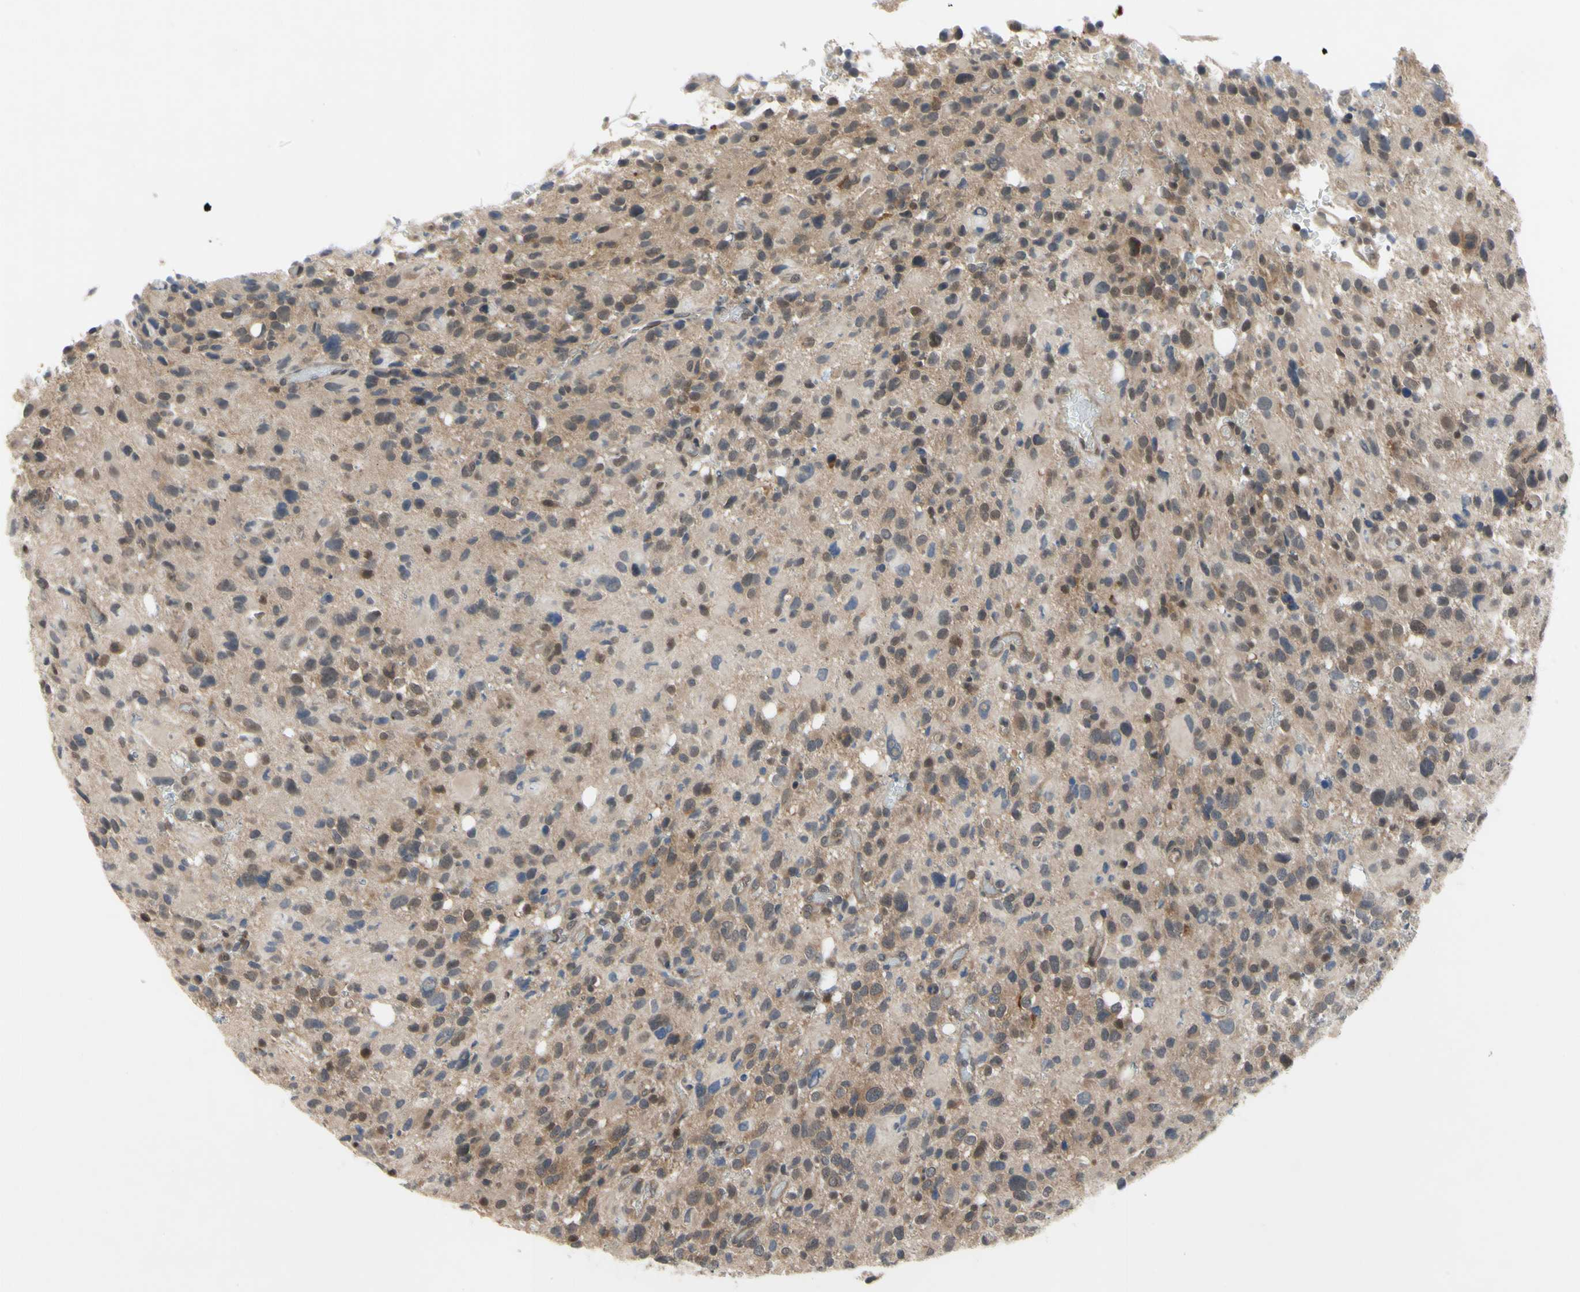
{"staining": {"intensity": "moderate", "quantity": "25%-75%", "location": "cytoplasmic/membranous"}, "tissue": "glioma", "cell_type": "Tumor cells", "image_type": "cancer", "snomed": [{"axis": "morphology", "description": "Glioma, malignant, High grade"}, {"axis": "topography", "description": "Brain"}], "caption": "Tumor cells show medium levels of moderate cytoplasmic/membranous expression in about 25%-75% of cells in glioma.", "gene": "XIAP", "patient": {"sex": "male", "age": 48}}